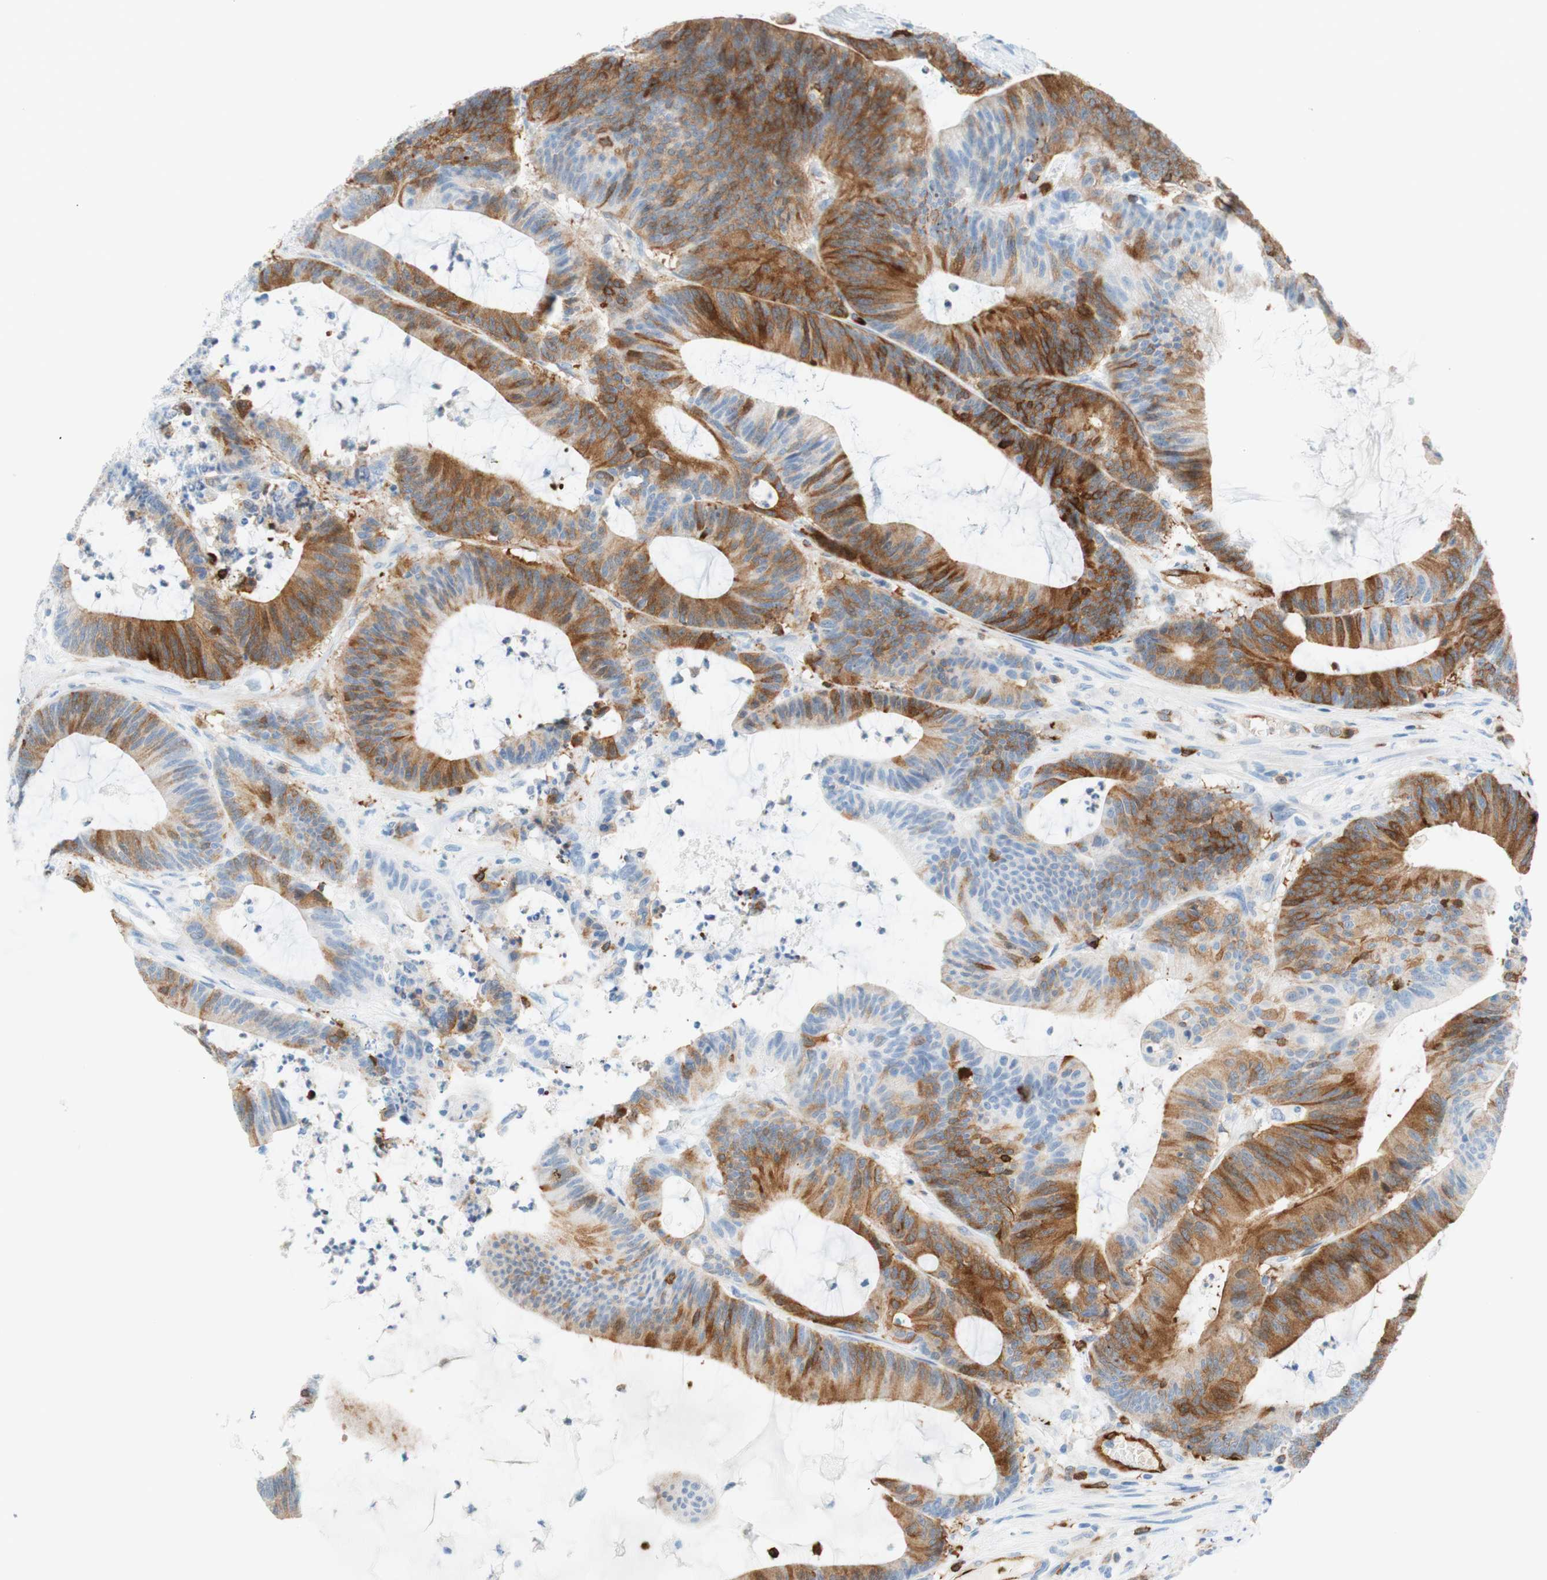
{"staining": {"intensity": "moderate", "quantity": "25%-75%", "location": "cytoplasmic/membranous"}, "tissue": "colorectal cancer", "cell_type": "Tumor cells", "image_type": "cancer", "snomed": [{"axis": "morphology", "description": "Adenocarcinoma, NOS"}, {"axis": "topography", "description": "Colon"}], "caption": "Immunohistochemical staining of colorectal cancer (adenocarcinoma) demonstrates medium levels of moderate cytoplasmic/membranous protein positivity in about 25%-75% of tumor cells.", "gene": "STMN1", "patient": {"sex": "female", "age": 84}}